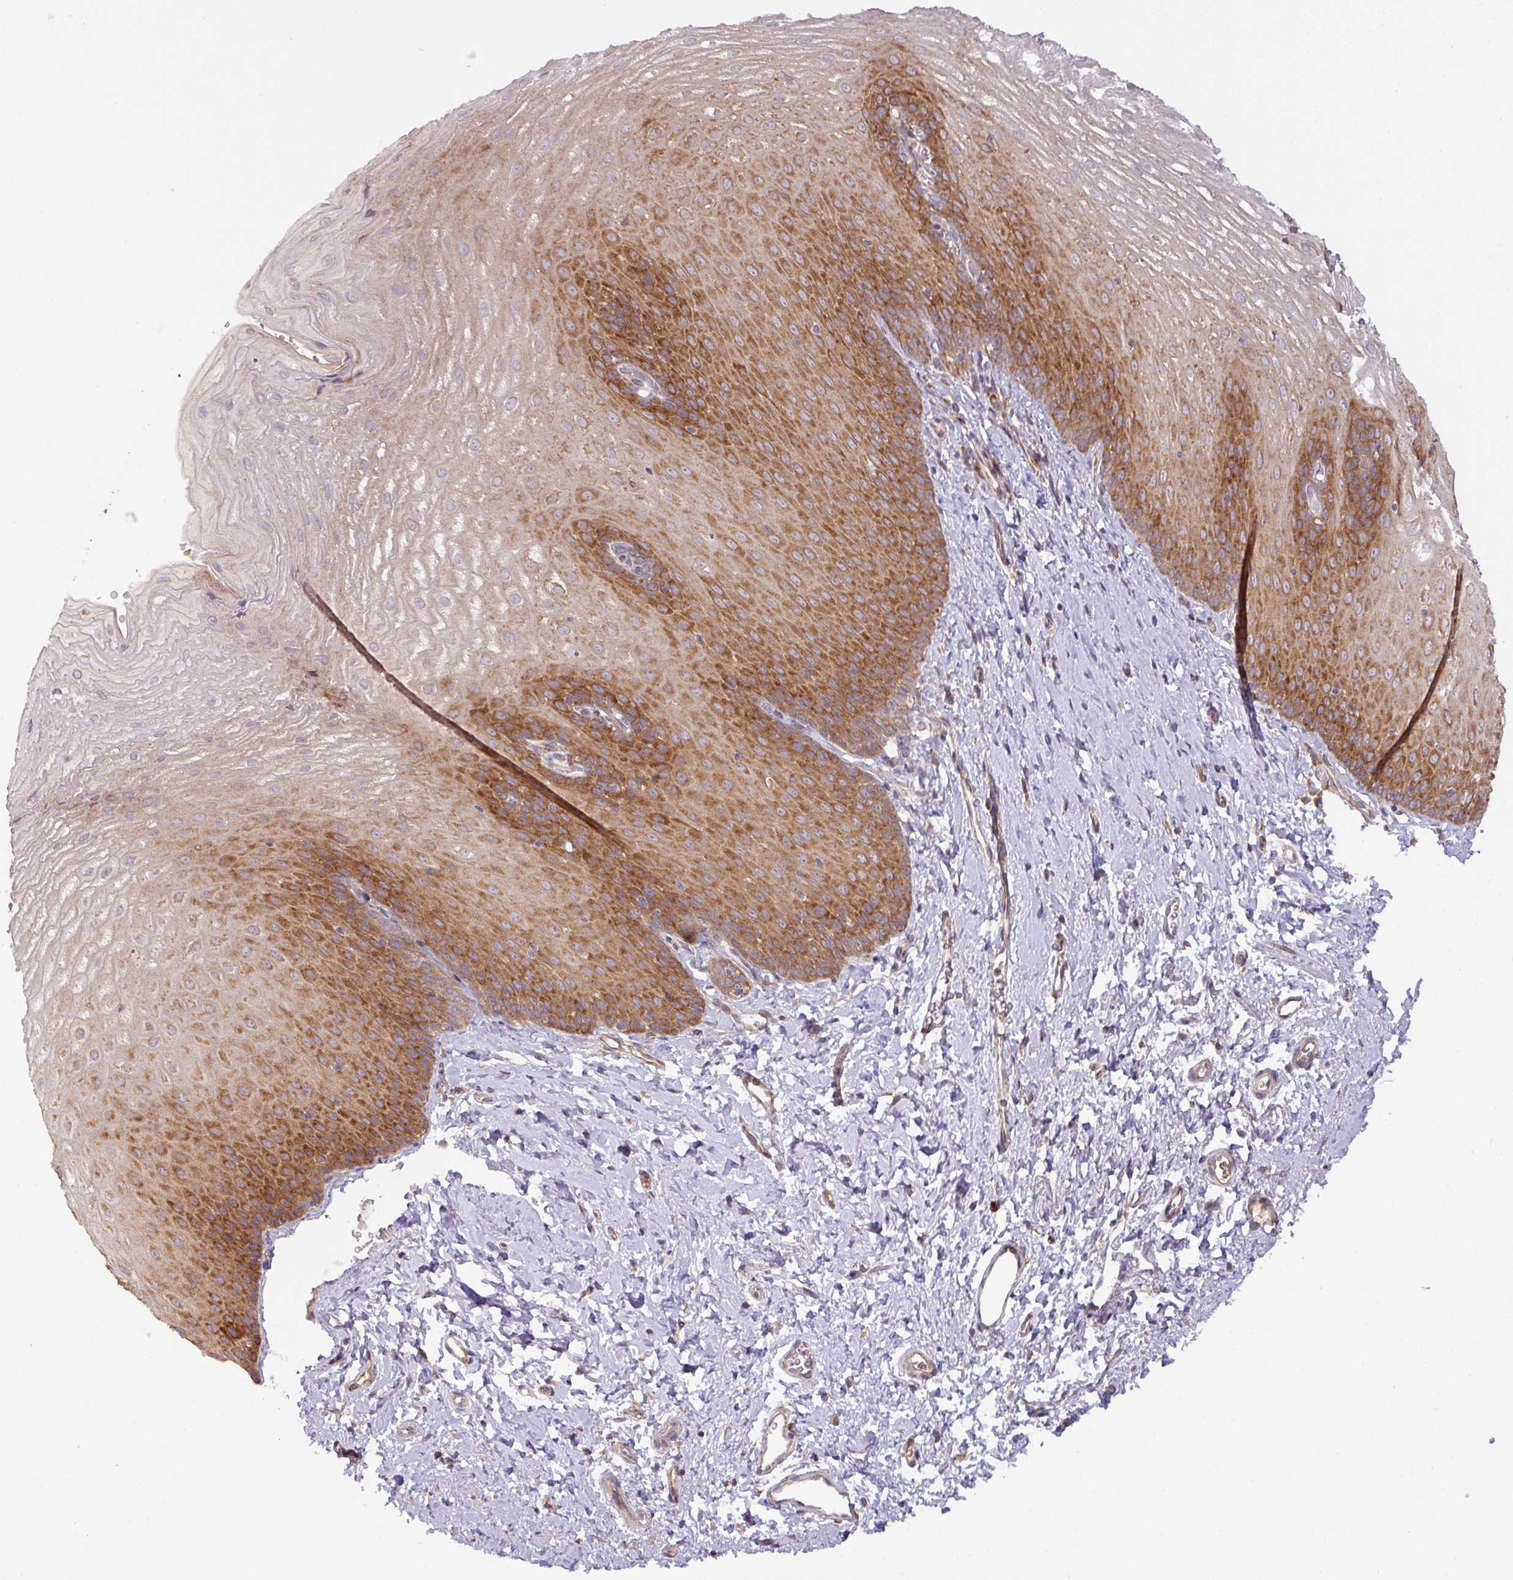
{"staining": {"intensity": "strong", "quantity": ">75%", "location": "cytoplasmic/membranous"}, "tissue": "esophagus", "cell_type": "Squamous epithelial cells", "image_type": "normal", "snomed": [{"axis": "morphology", "description": "Normal tissue, NOS"}, {"axis": "topography", "description": "Esophagus"}], "caption": "DAB immunohistochemical staining of unremarkable esophagus demonstrates strong cytoplasmic/membranous protein positivity in approximately >75% of squamous epithelial cells. The protein of interest is shown in brown color, while the nuclei are stained blue.", "gene": "GALP", "patient": {"sex": "male", "age": 70}}